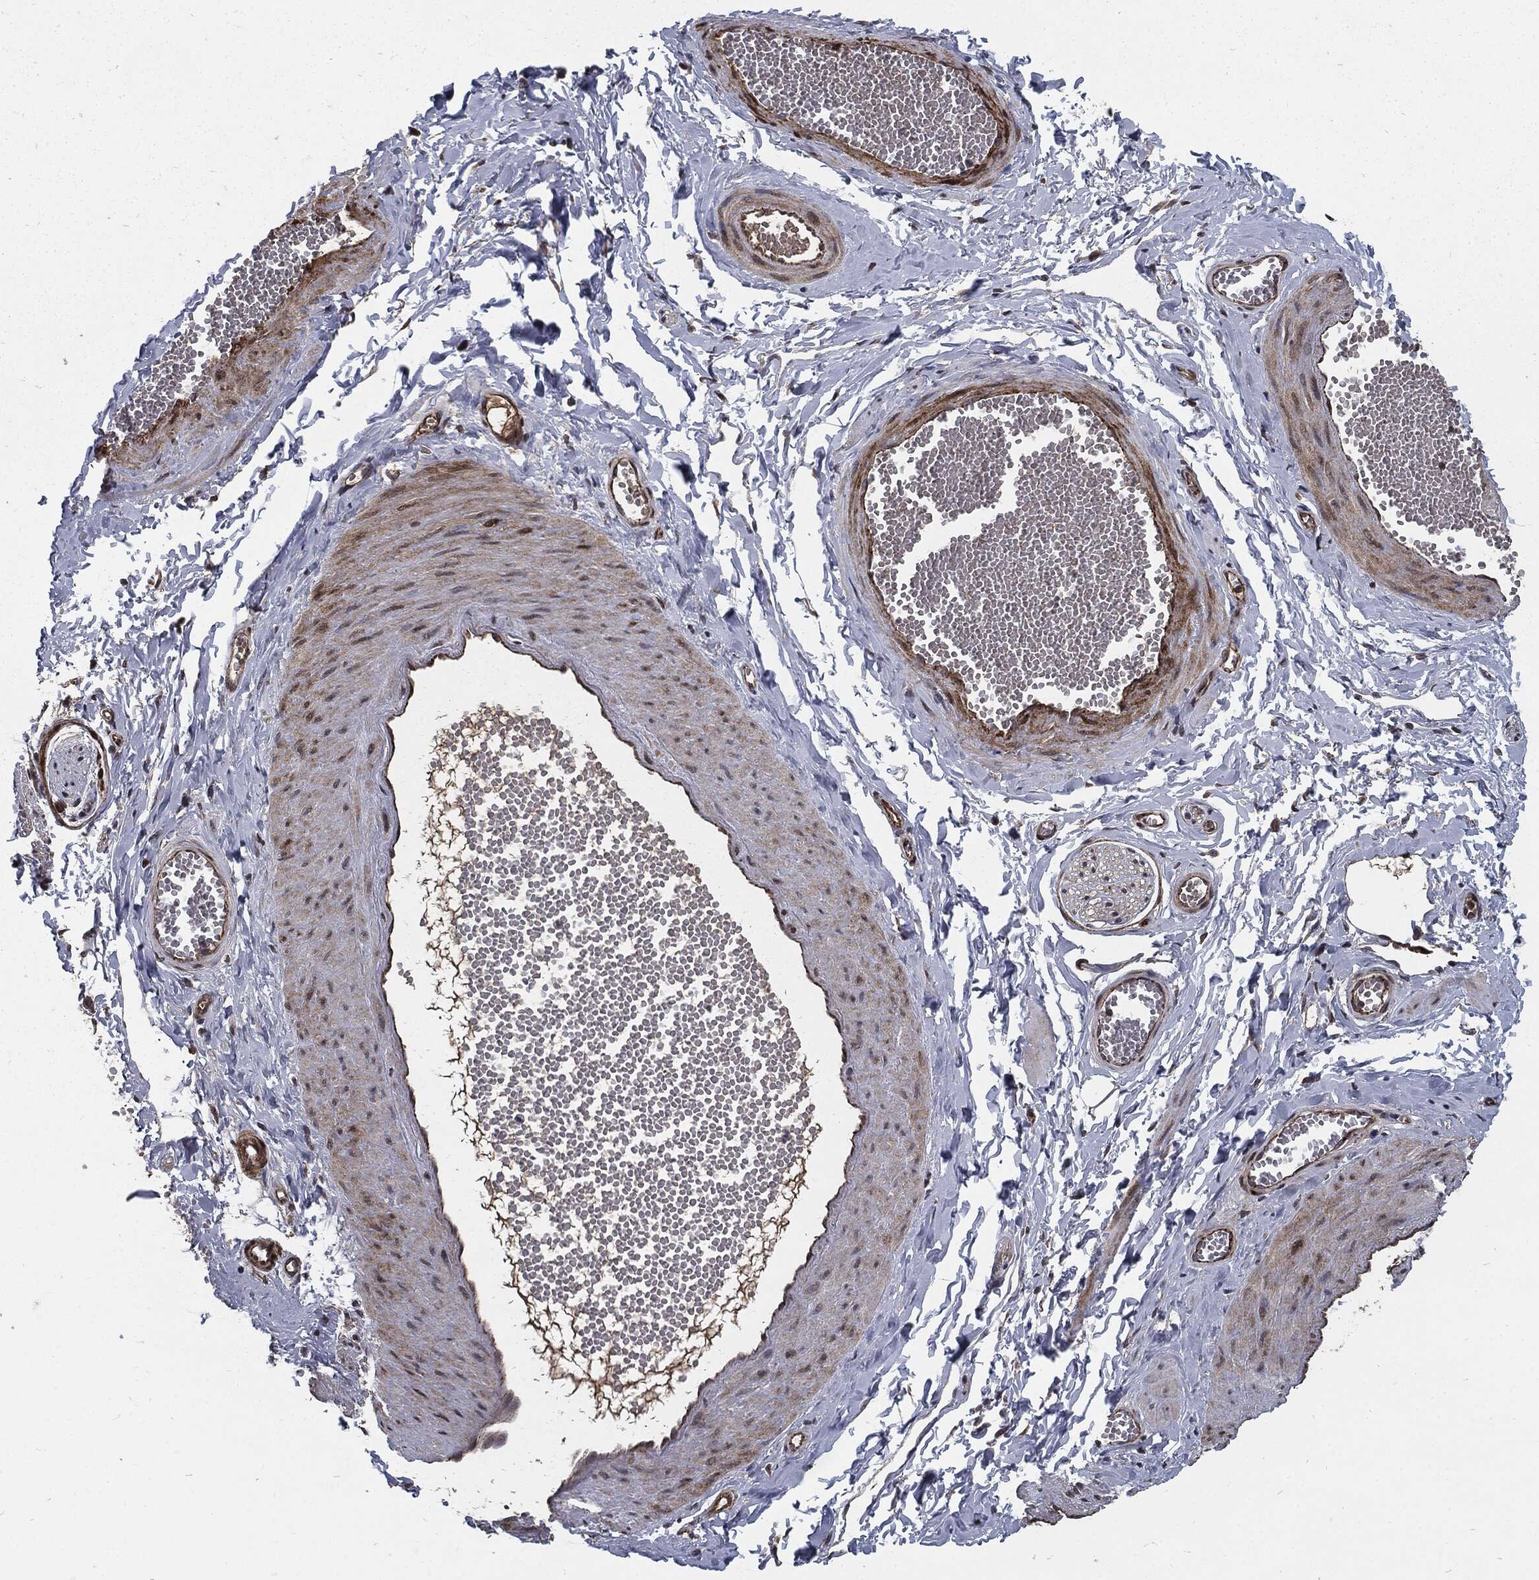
{"staining": {"intensity": "negative", "quantity": "none", "location": "none"}, "tissue": "adipose tissue", "cell_type": "Adipocytes", "image_type": "normal", "snomed": [{"axis": "morphology", "description": "Normal tissue, NOS"}, {"axis": "topography", "description": "Smooth muscle"}, {"axis": "topography", "description": "Peripheral nerve tissue"}], "caption": "A micrograph of adipose tissue stained for a protein shows no brown staining in adipocytes. The staining is performed using DAB brown chromogen with nuclei counter-stained in using hematoxylin.", "gene": "PTPA", "patient": {"sex": "male", "age": 22}}